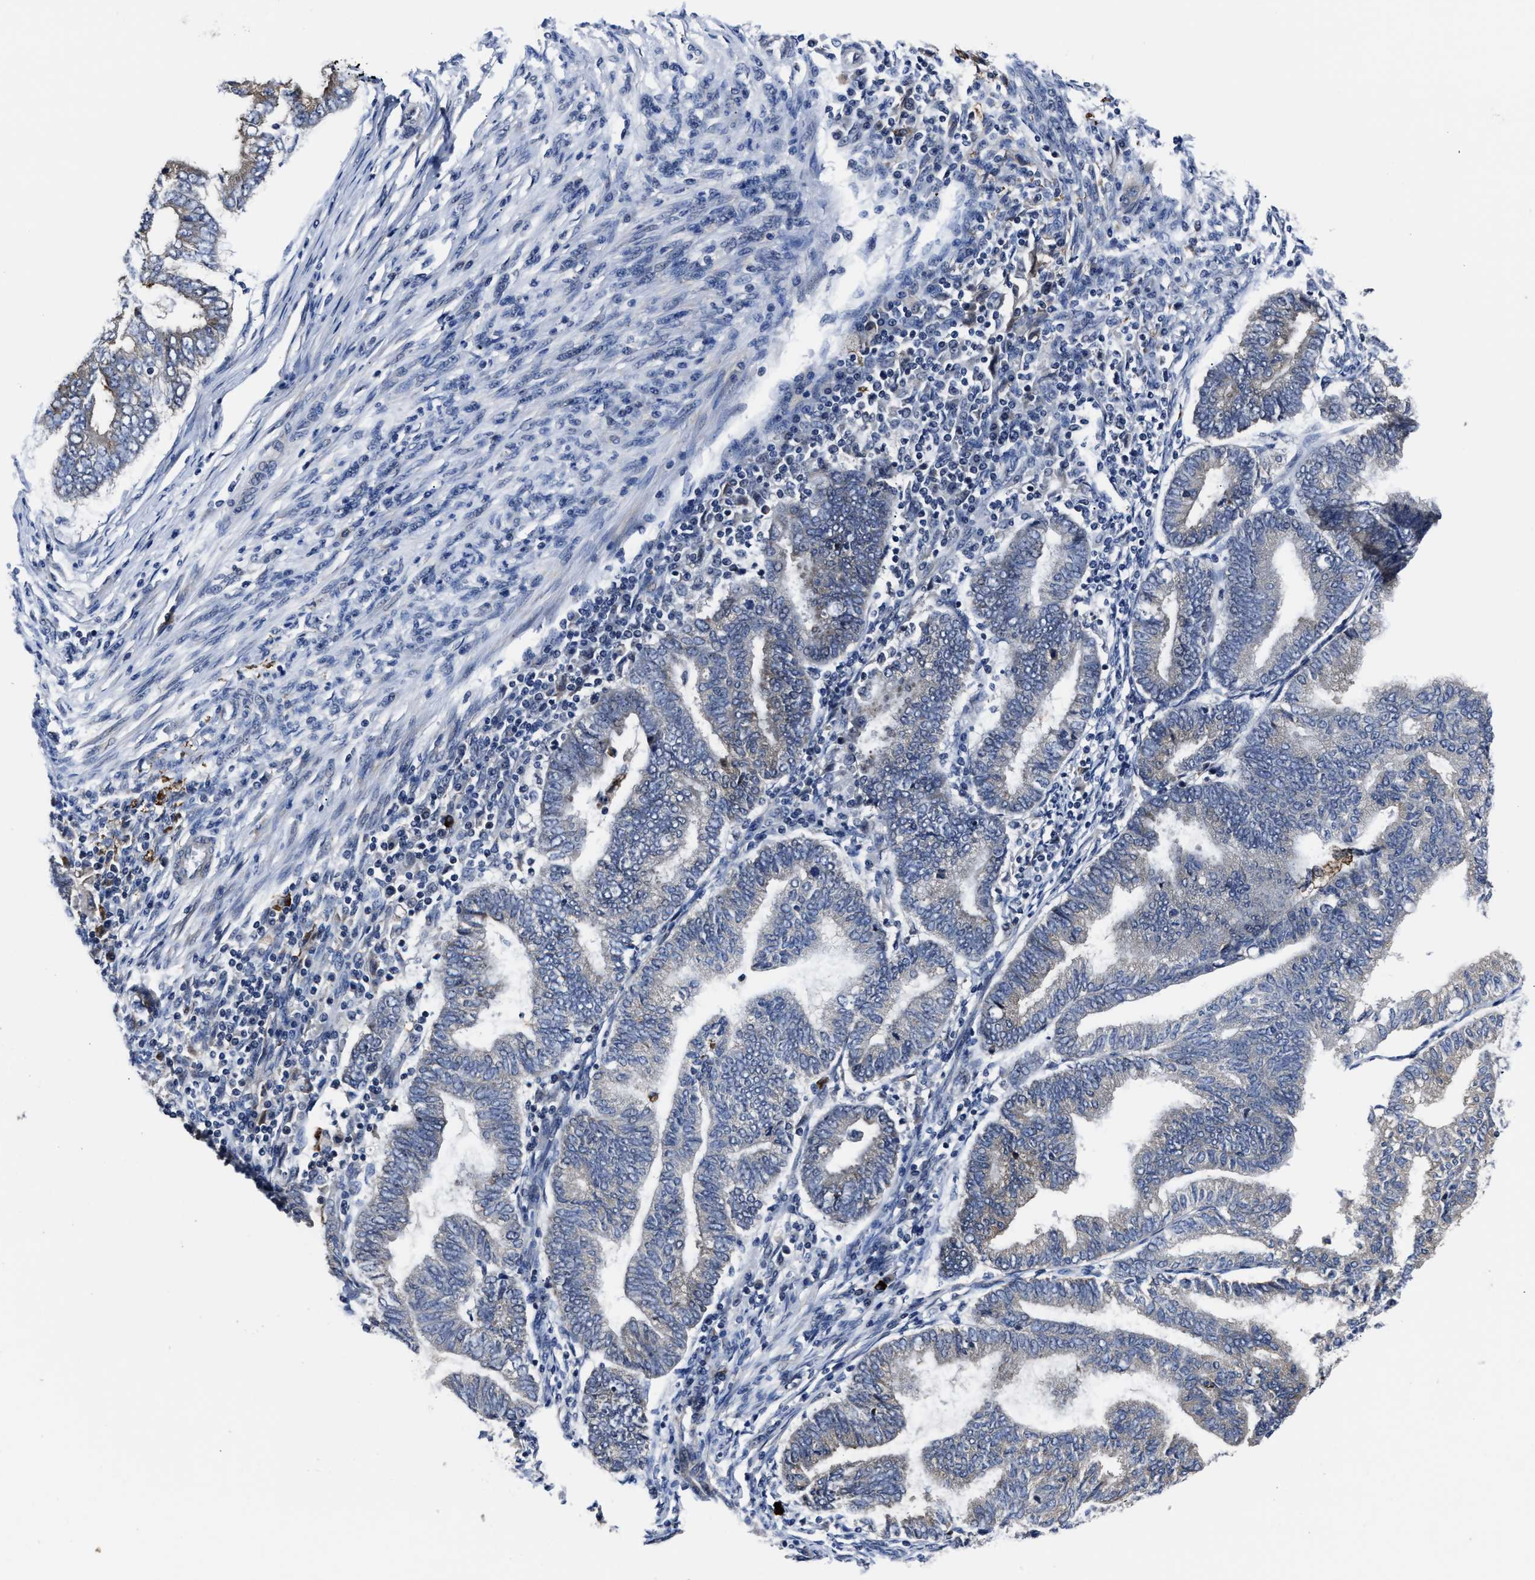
{"staining": {"intensity": "weak", "quantity": "<25%", "location": "cytoplasmic/membranous"}, "tissue": "endometrial cancer", "cell_type": "Tumor cells", "image_type": "cancer", "snomed": [{"axis": "morphology", "description": "Polyp, NOS"}, {"axis": "morphology", "description": "Adenocarcinoma, NOS"}, {"axis": "morphology", "description": "Adenoma, NOS"}, {"axis": "topography", "description": "Endometrium"}], "caption": "Immunohistochemical staining of endometrial cancer (adenocarcinoma) demonstrates no significant staining in tumor cells.", "gene": "RSBN1L", "patient": {"sex": "female", "age": 79}}